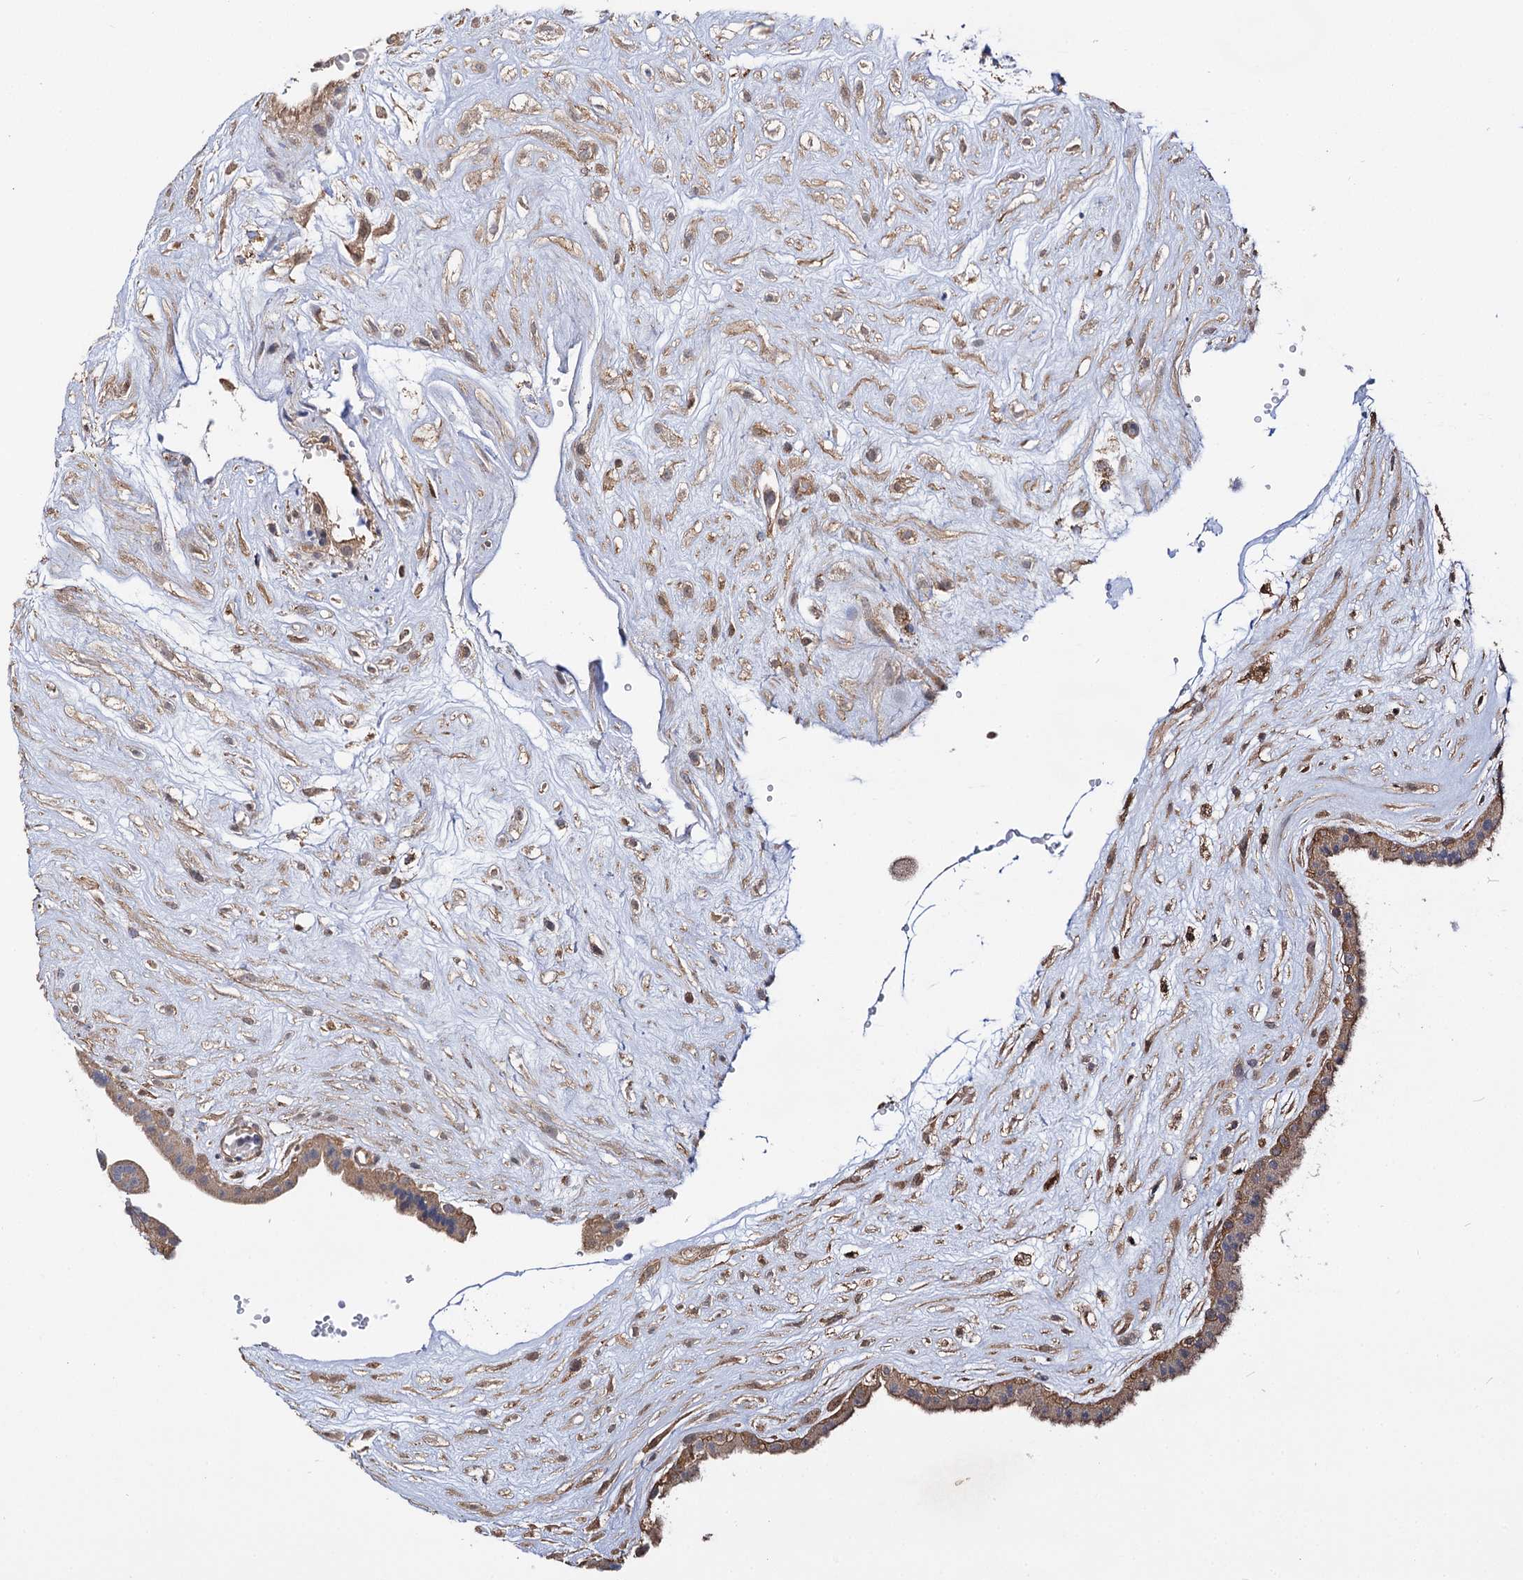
{"staining": {"intensity": "moderate", "quantity": ">75%", "location": "cytoplasmic/membranous"}, "tissue": "placenta", "cell_type": "Trophoblastic cells", "image_type": "normal", "snomed": [{"axis": "morphology", "description": "Normal tissue, NOS"}, {"axis": "topography", "description": "Placenta"}], "caption": "Placenta stained with DAB (3,3'-diaminobenzidine) immunohistochemistry shows medium levels of moderate cytoplasmic/membranous positivity in about >75% of trophoblastic cells.", "gene": "IDI1", "patient": {"sex": "female", "age": 18}}